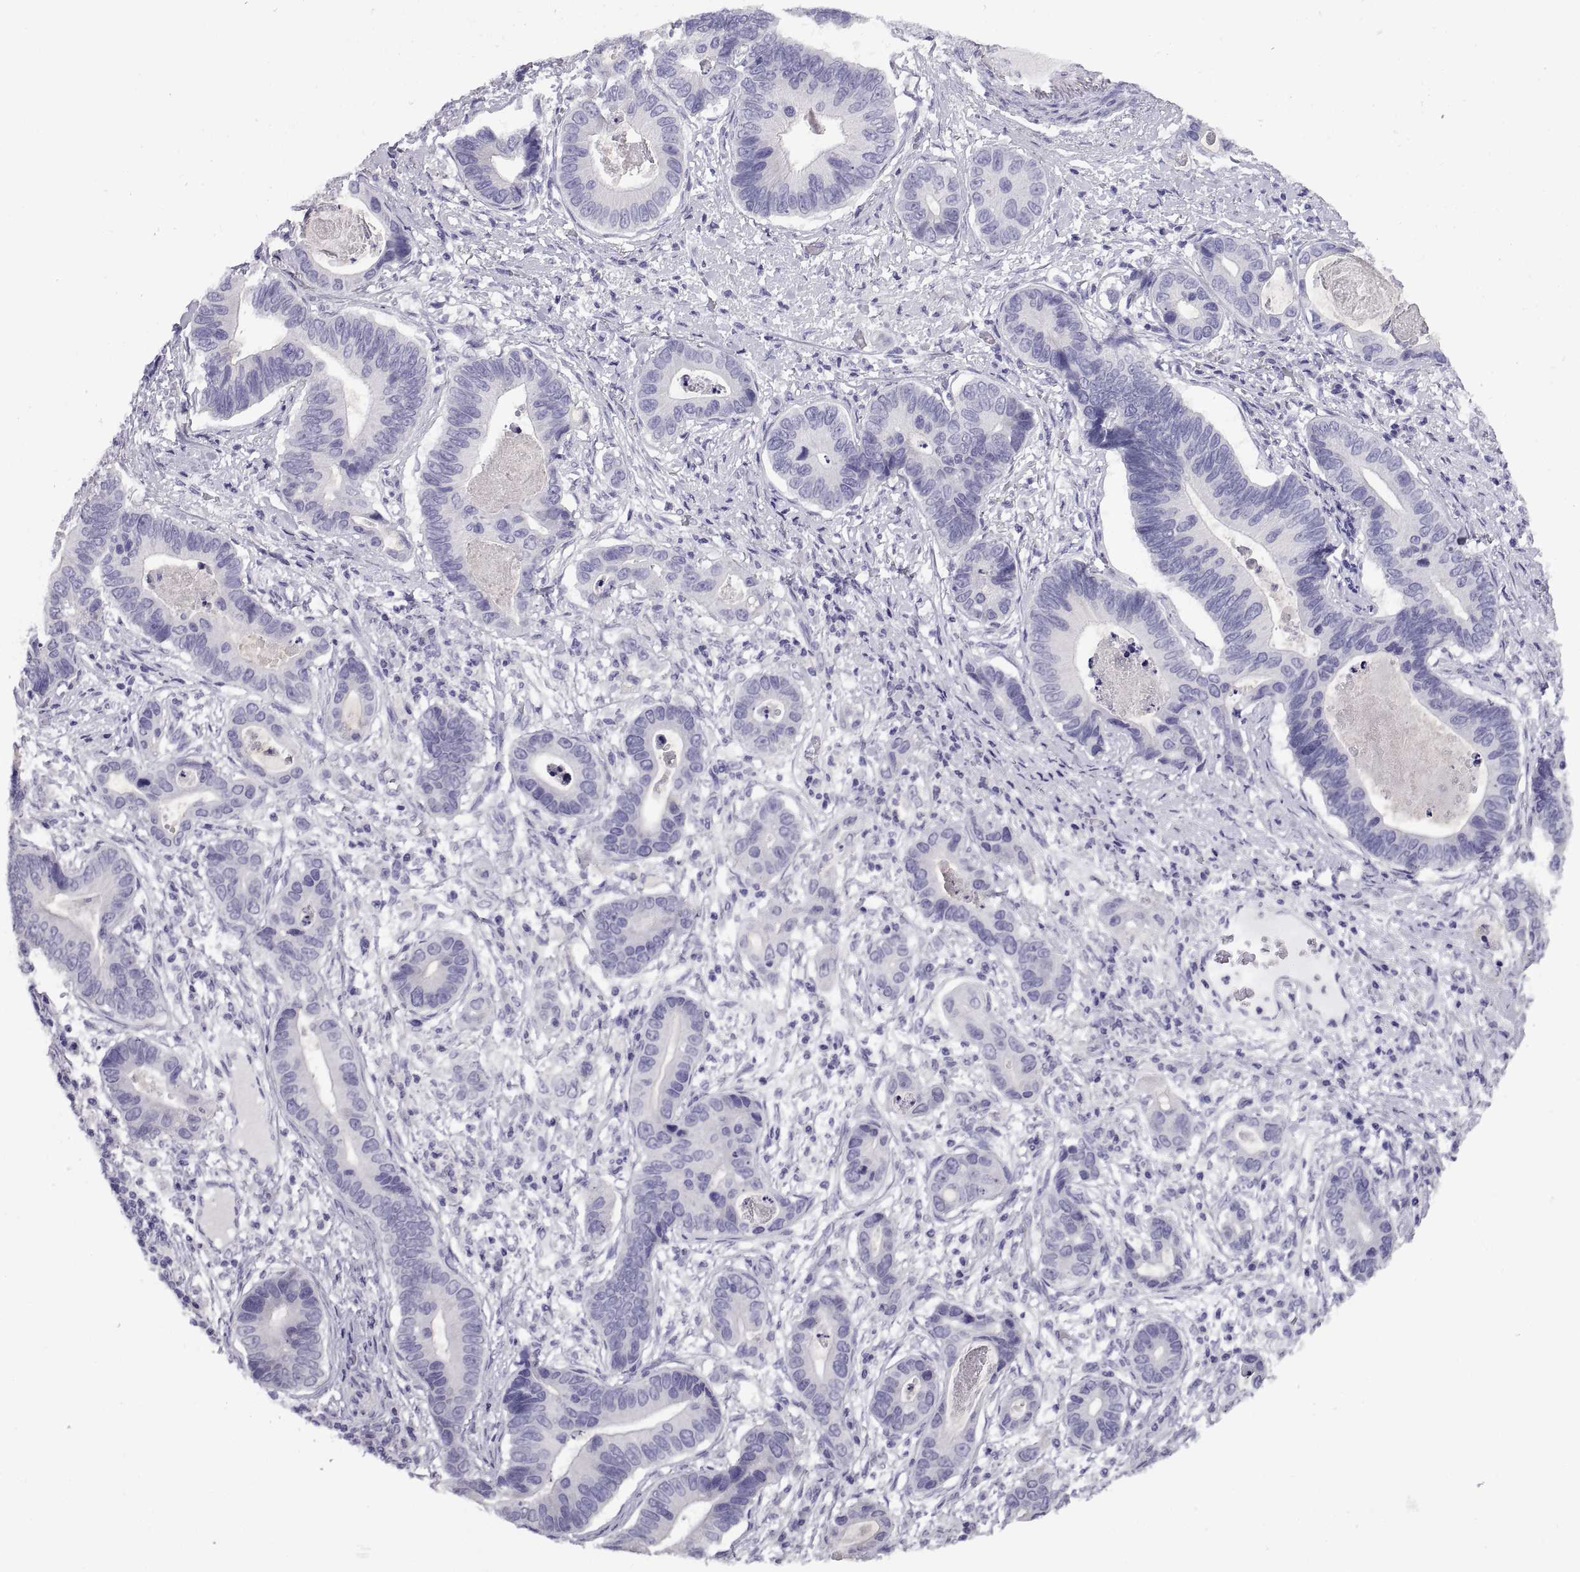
{"staining": {"intensity": "negative", "quantity": "none", "location": "none"}, "tissue": "stomach cancer", "cell_type": "Tumor cells", "image_type": "cancer", "snomed": [{"axis": "morphology", "description": "Adenocarcinoma, NOS"}, {"axis": "topography", "description": "Stomach"}], "caption": "Tumor cells show no significant positivity in stomach cancer (adenocarcinoma). (DAB immunohistochemistry visualized using brightfield microscopy, high magnification).", "gene": "RGS20", "patient": {"sex": "male", "age": 84}}